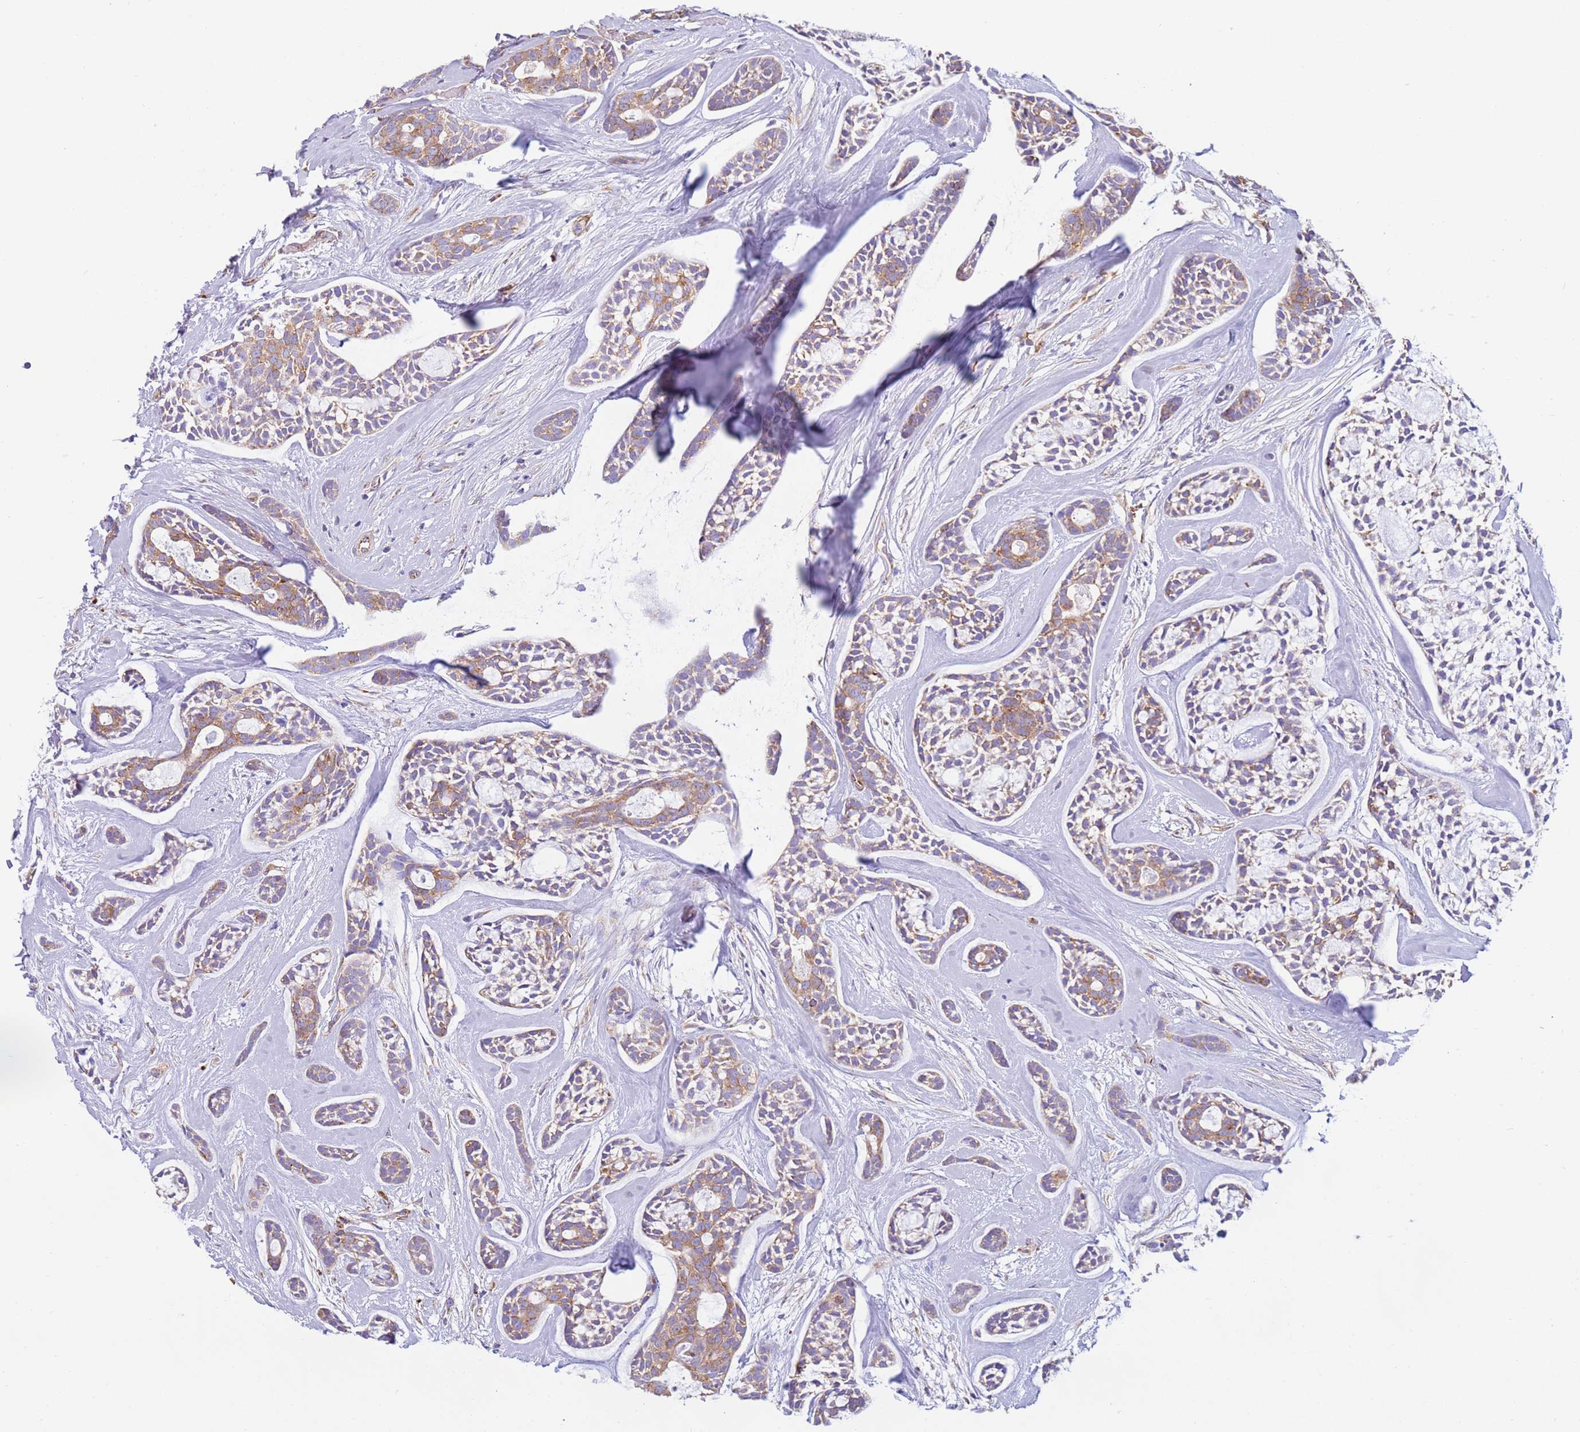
{"staining": {"intensity": "moderate", "quantity": ">75%", "location": "cytoplasmic/membranous"}, "tissue": "head and neck cancer", "cell_type": "Tumor cells", "image_type": "cancer", "snomed": [{"axis": "morphology", "description": "Adenocarcinoma, NOS"}, {"axis": "topography", "description": "Subcutis"}, {"axis": "topography", "description": "Head-Neck"}], "caption": "Human adenocarcinoma (head and neck) stained for a protein (brown) exhibits moderate cytoplasmic/membranous positive staining in about >75% of tumor cells.", "gene": "VARS1", "patient": {"sex": "female", "age": 73}}